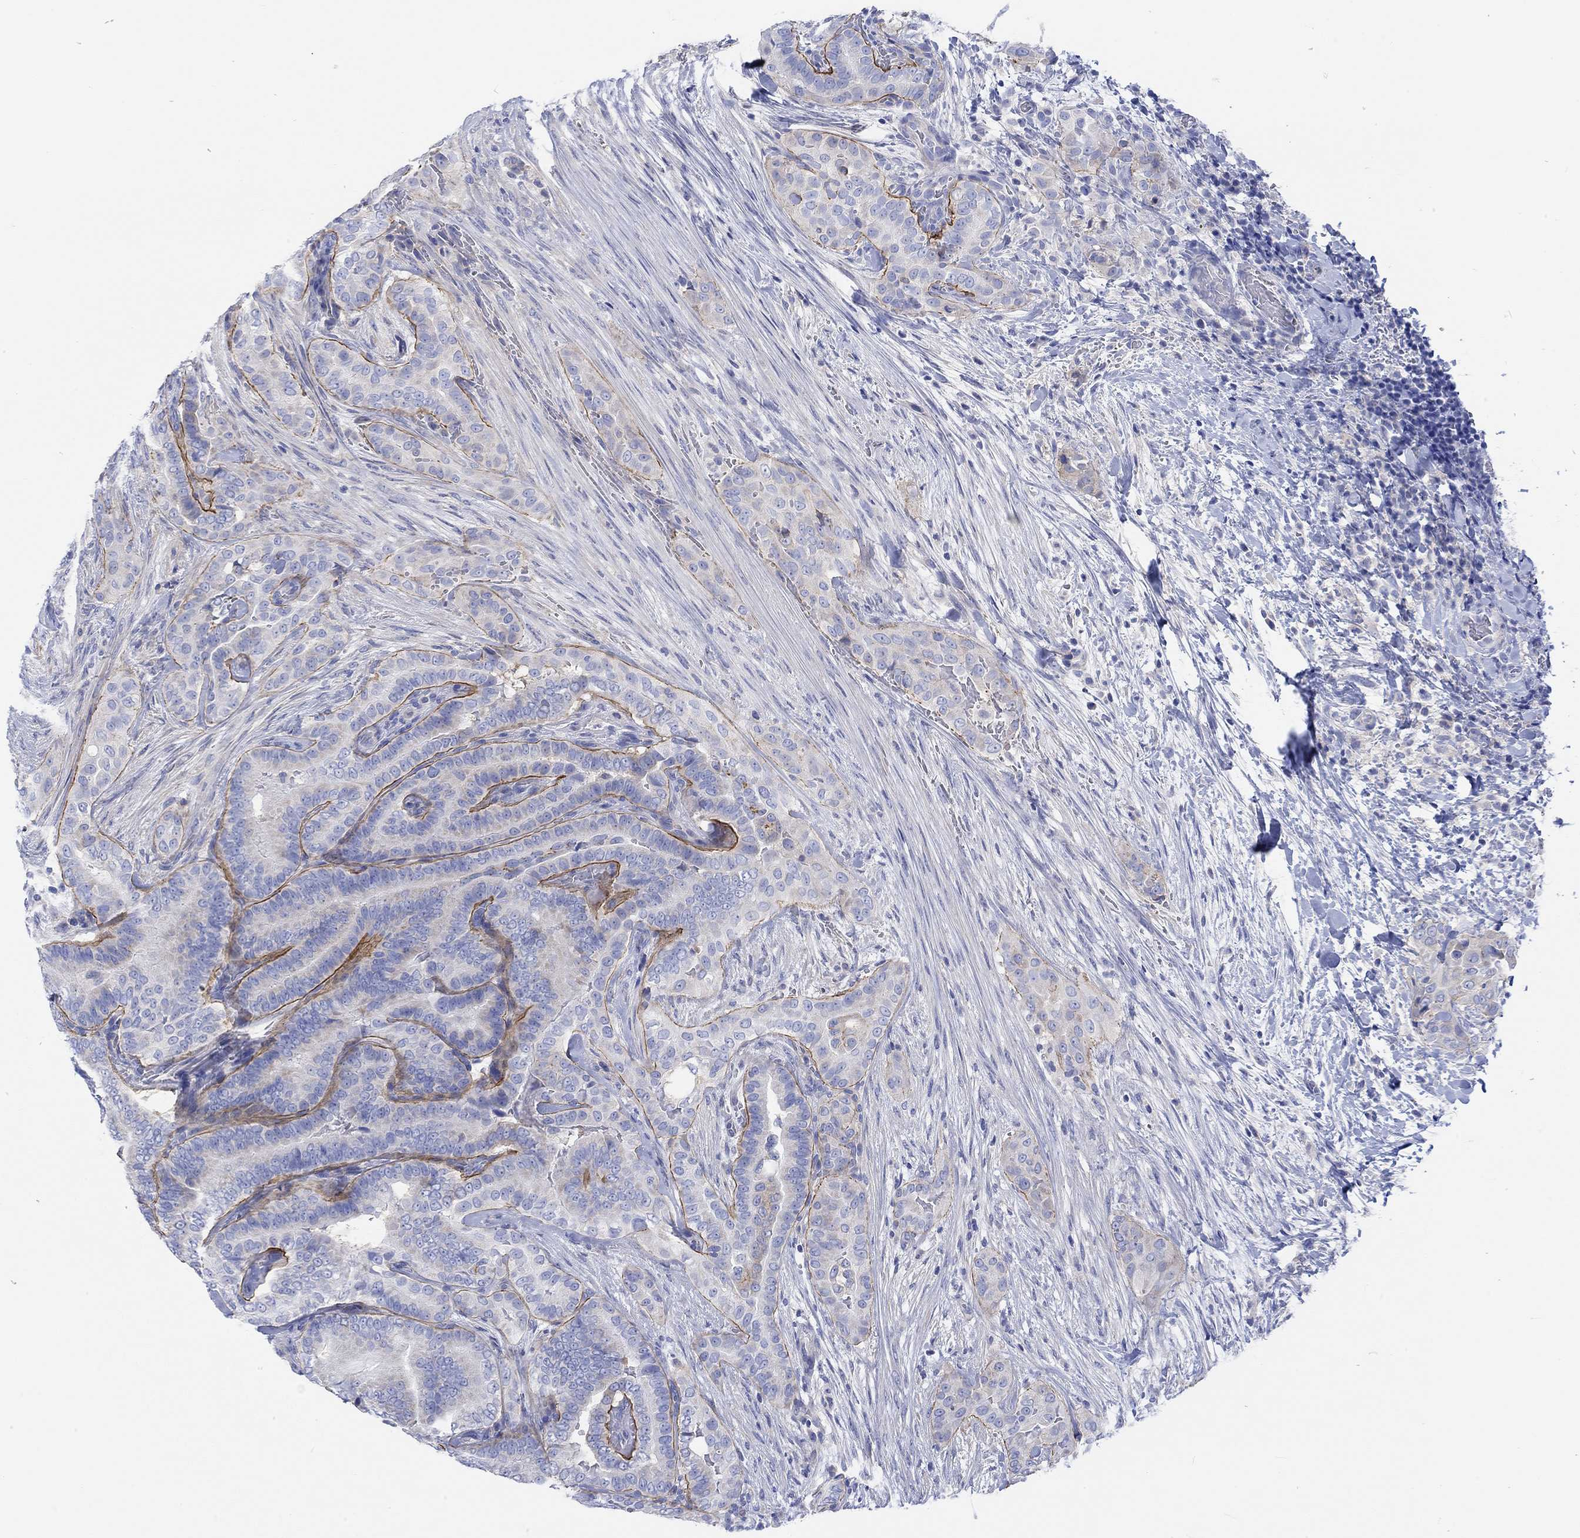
{"staining": {"intensity": "negative", "quantity": "none", "location": "none"}, "tissue": "thyroid cancer", "cell_type": "Tumor cells", "image_type": "cancer", "snomed": [{"axis": "morphology", "description": "Papillary adenocarcinoma, NOS"}, {"axis": "topography", "description": "Thyroid gland"}], "caption": "The histopathology image shows no staining of tumor cells in thyroid cancer. The staining is performed using DAB brown chromogen with nuclei counter-stained in using hematoxylin.", "gene": "REEP6", "patient": {"sex": "male", "age": 61}}